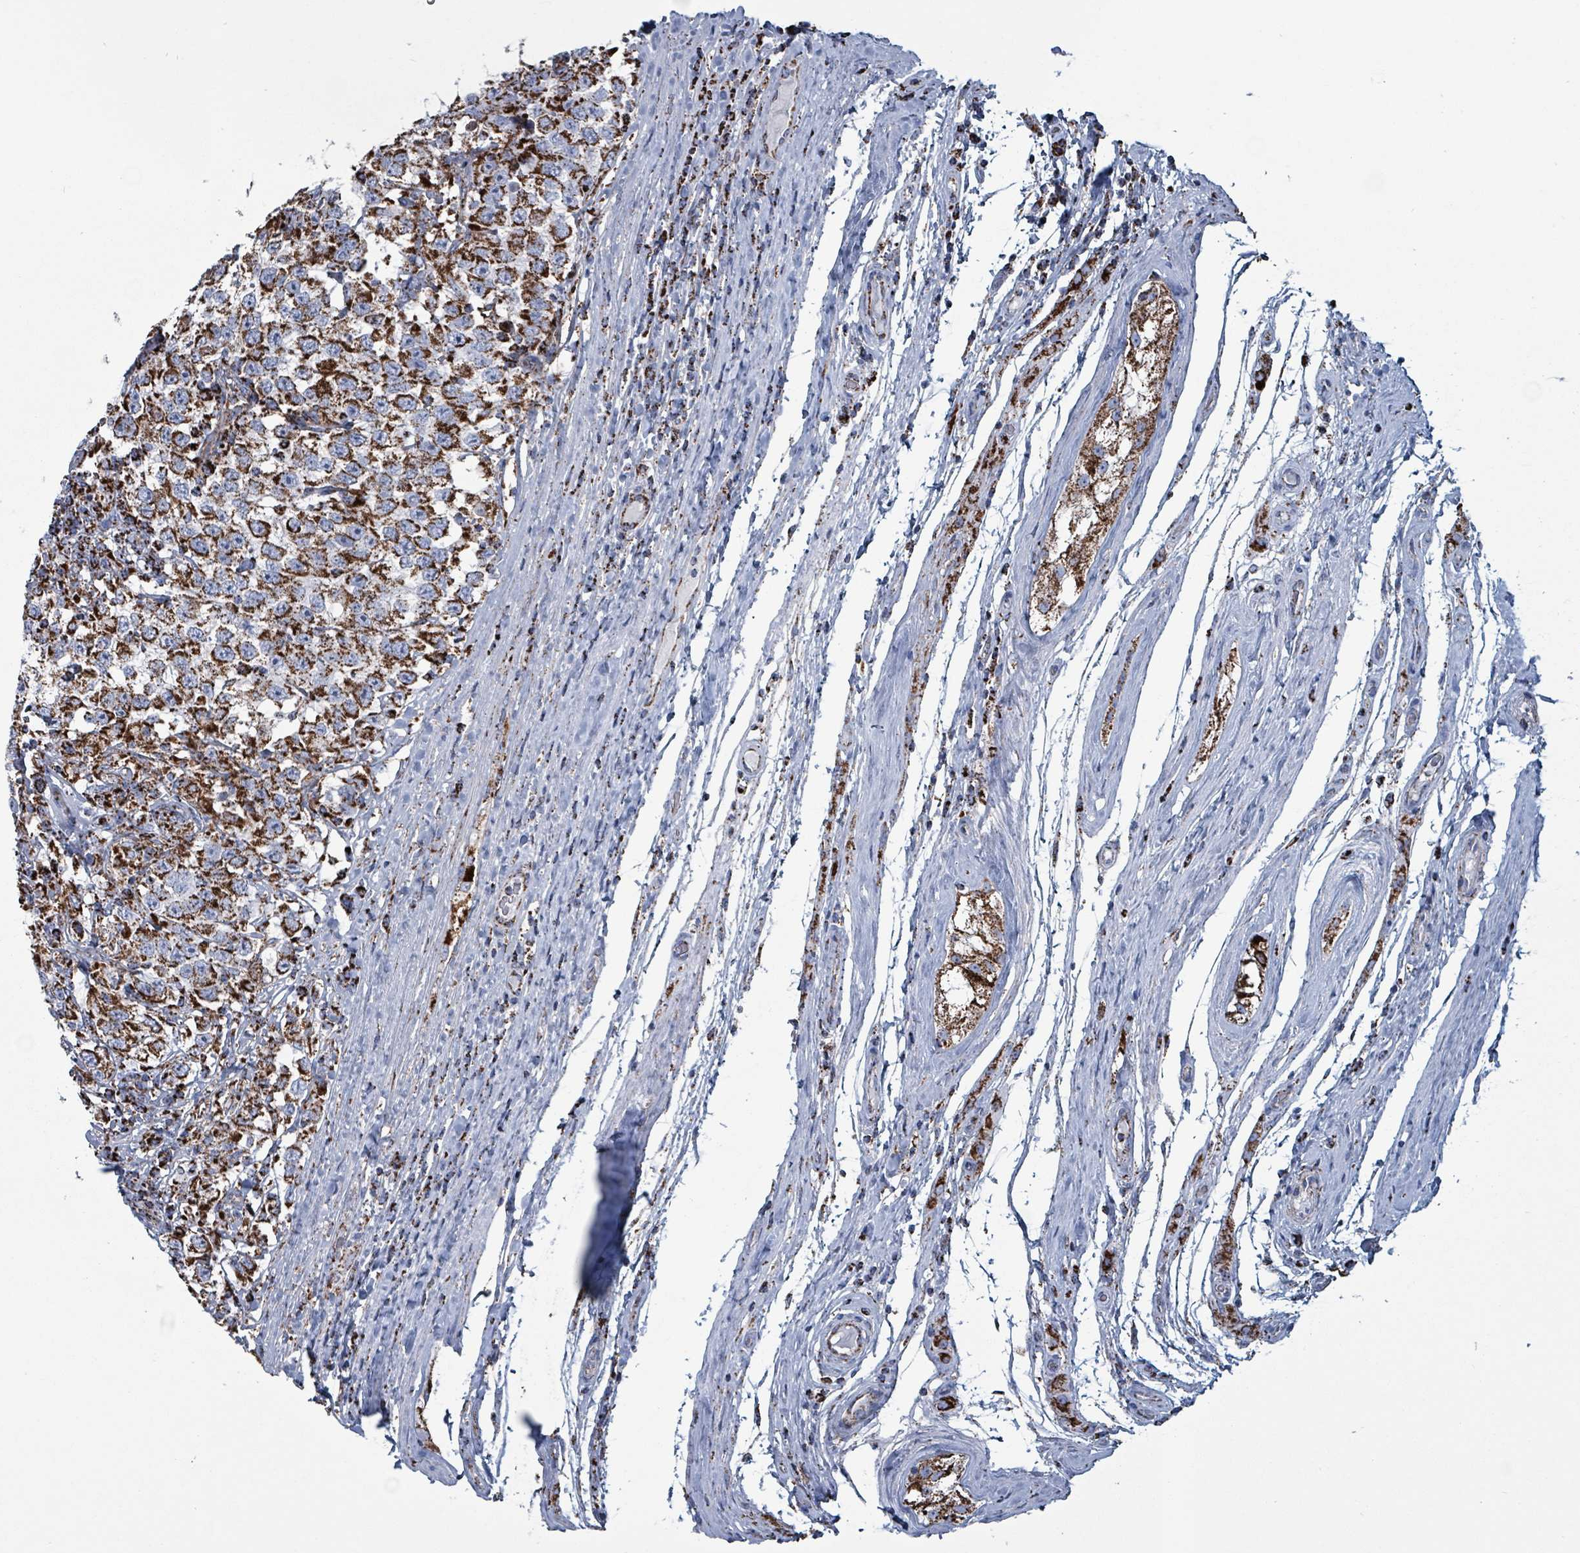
{"staining": {"intensity": "strong", "quantity": ">75%", "location": "cytoplasmic/membranous"}, "tissue": "testis cancer", "cell_type": "Tumor cells", "image_type": "cancer", "snomed": [{"axis": "morphology", "description": "Seminoma, NOS"}, {"axis": "topography", "description": "Testis"}], "caption": "Testis cancer tissue displays strong cytoplasmic/membranous expression in approximately >75% of tumor cells, visualized by immunohistochemistry.", "gene": "IDH3B", "patient": {"sex": "male", "age": 41}}